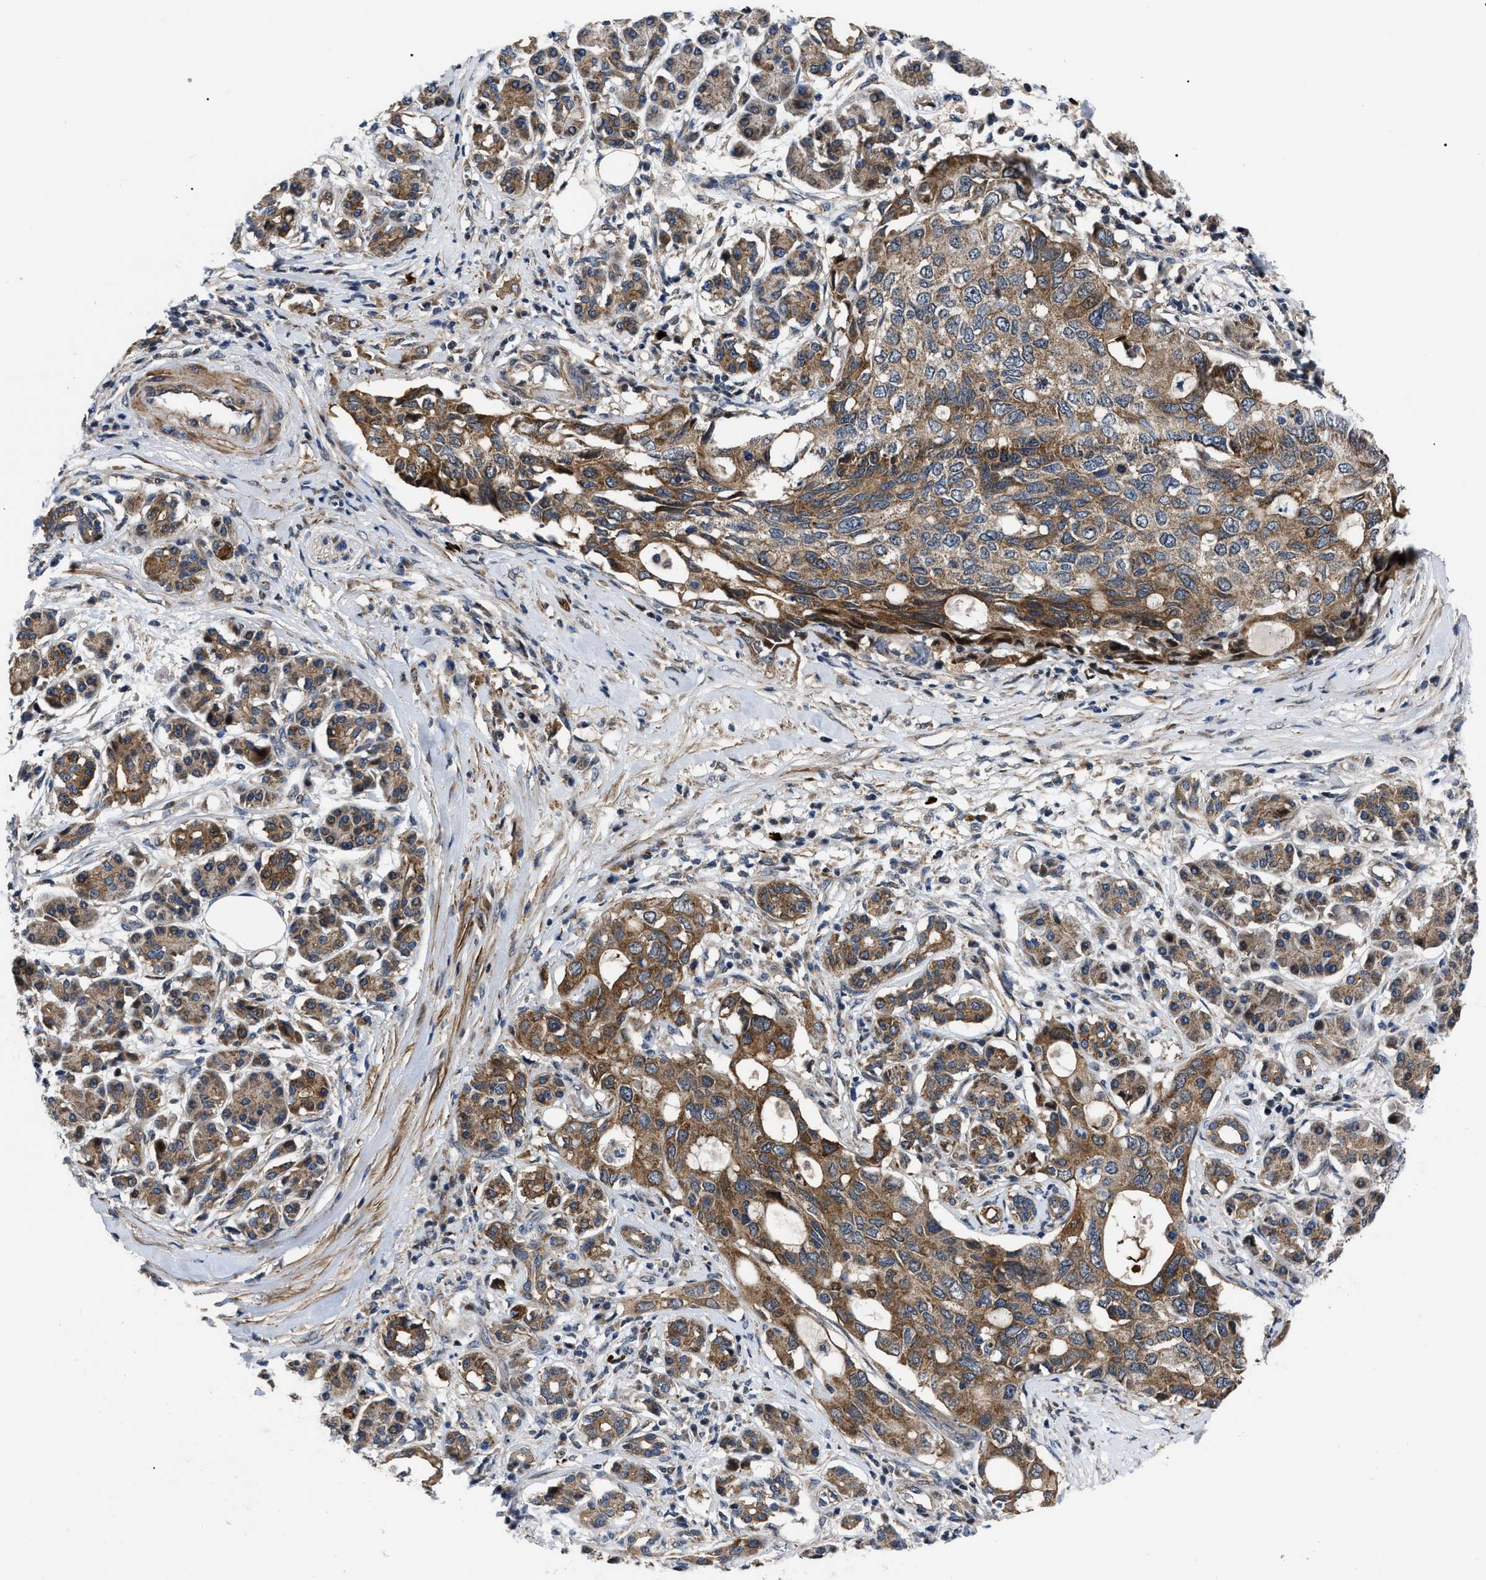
{"staining": {"intensity": "moderate", "quantity": ">75%", "location": "cytoplasmic/membranous"}, "tissue": "pancreatic cancer", "cell_type": "Tumor cells", "image_type": "cancer", "snomed": [{"axis": "morphology", "description": "Adenocarcinoma, NOS"}, {"axis": "topography", "description": "Pancreas"}], "caption": "Tumor cells demonstrate medium levels of moderate cytoplasmic/membranous expression in about >75% of cells in human pancreatic adenocarcinoma. (brown staining indicates protein expression, while blue staining denotes nuclei).", "gene": "PPWD1", "patient": {"sex": "female", "age": 56}}